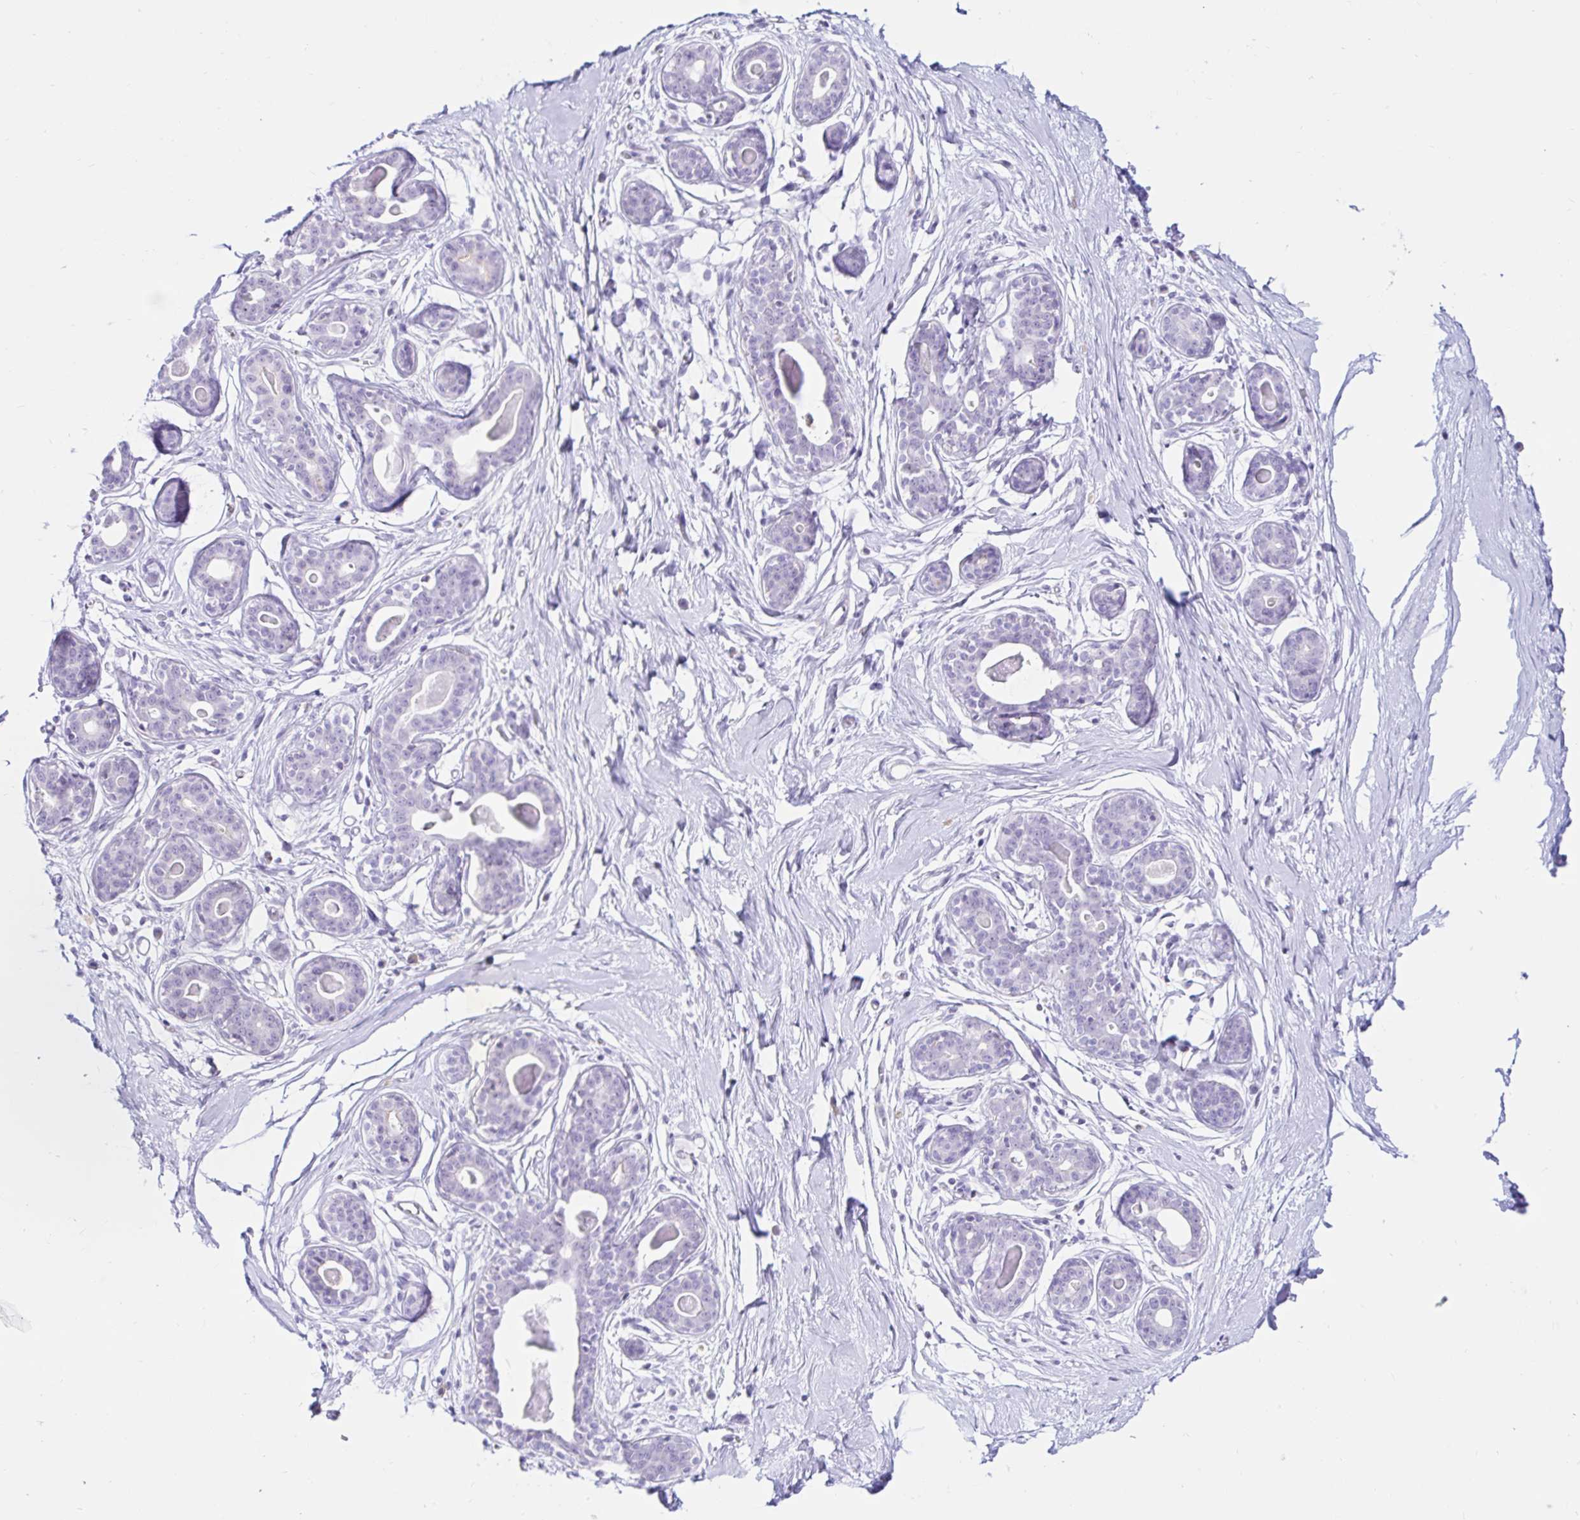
{"staining": {"intensity": "negative", "quantity": "none", "location": "none"}, "tissue": "breast", "cell_type": "Adipocytes", "image_type": "normal", "snomed": [{"axis": "morphology", "description": "Normal tissue, NOS"}, {"axis": "topography", "description": "Breast"}], "caption": "Human breast stained for a protein using IHC demonstrates no staining in adipocytes.", "gene": "BEST1", "patient": {"sex": "female", "age": 45}}